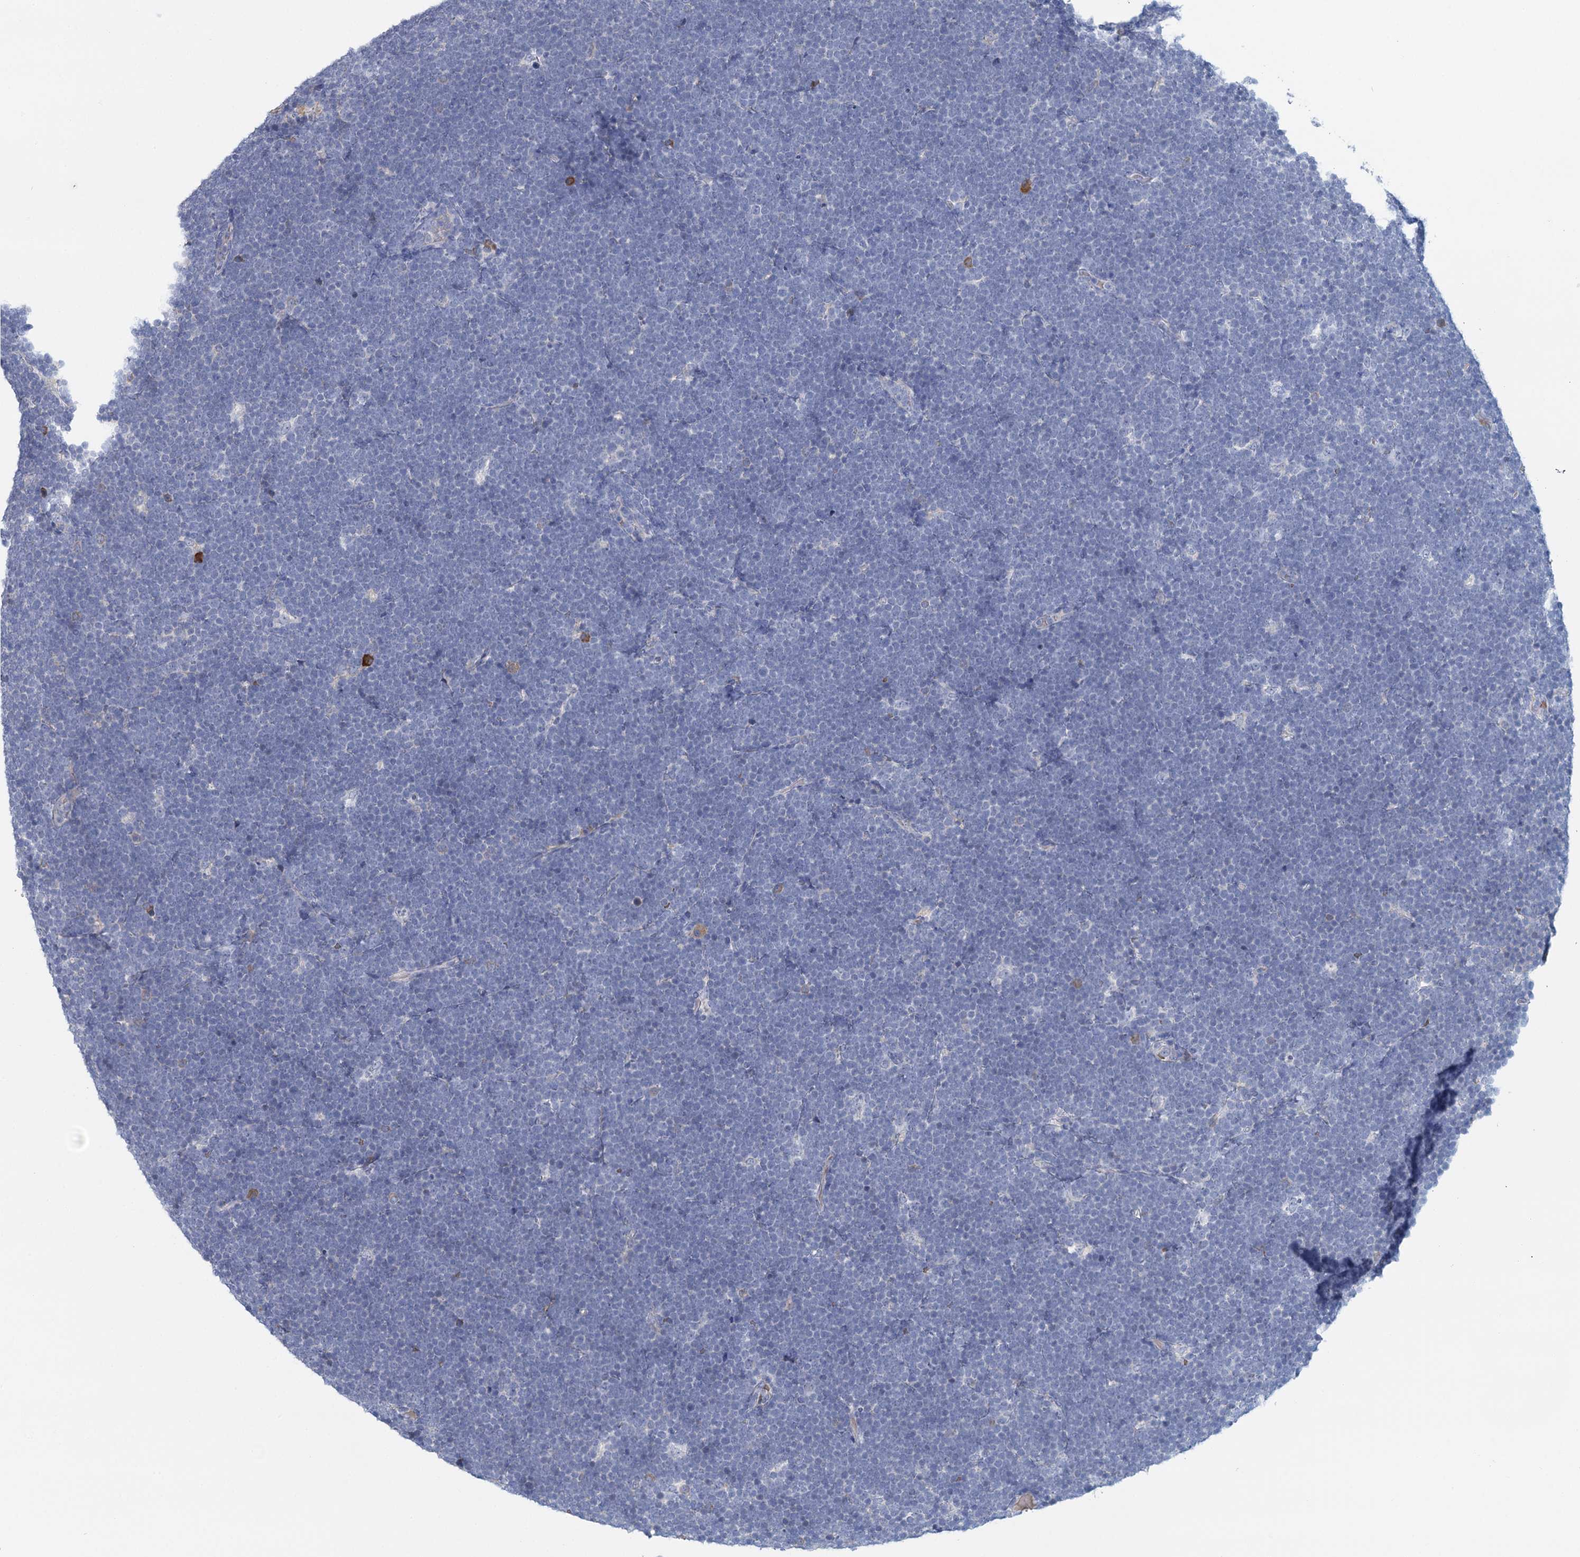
{"staining": {"intensity": "negative", "quantity": "none", "location": "none"}, "tissue": "lymphoma", "cell_type": "Tumor cells", "image_type": "cancer", "snomed": [{"axis": "morphology", "description": "Malignant lymphoma, non-Hodgkin's type, High grade"}, {"axis": "topography", "description": "Lymph node"}], "caption": "Histopathology image shows no protein positivity in tumor cells of lymphoma tissue.", "gene": "ANKRD16", "patient": {"sex": "male", "age": 13}}